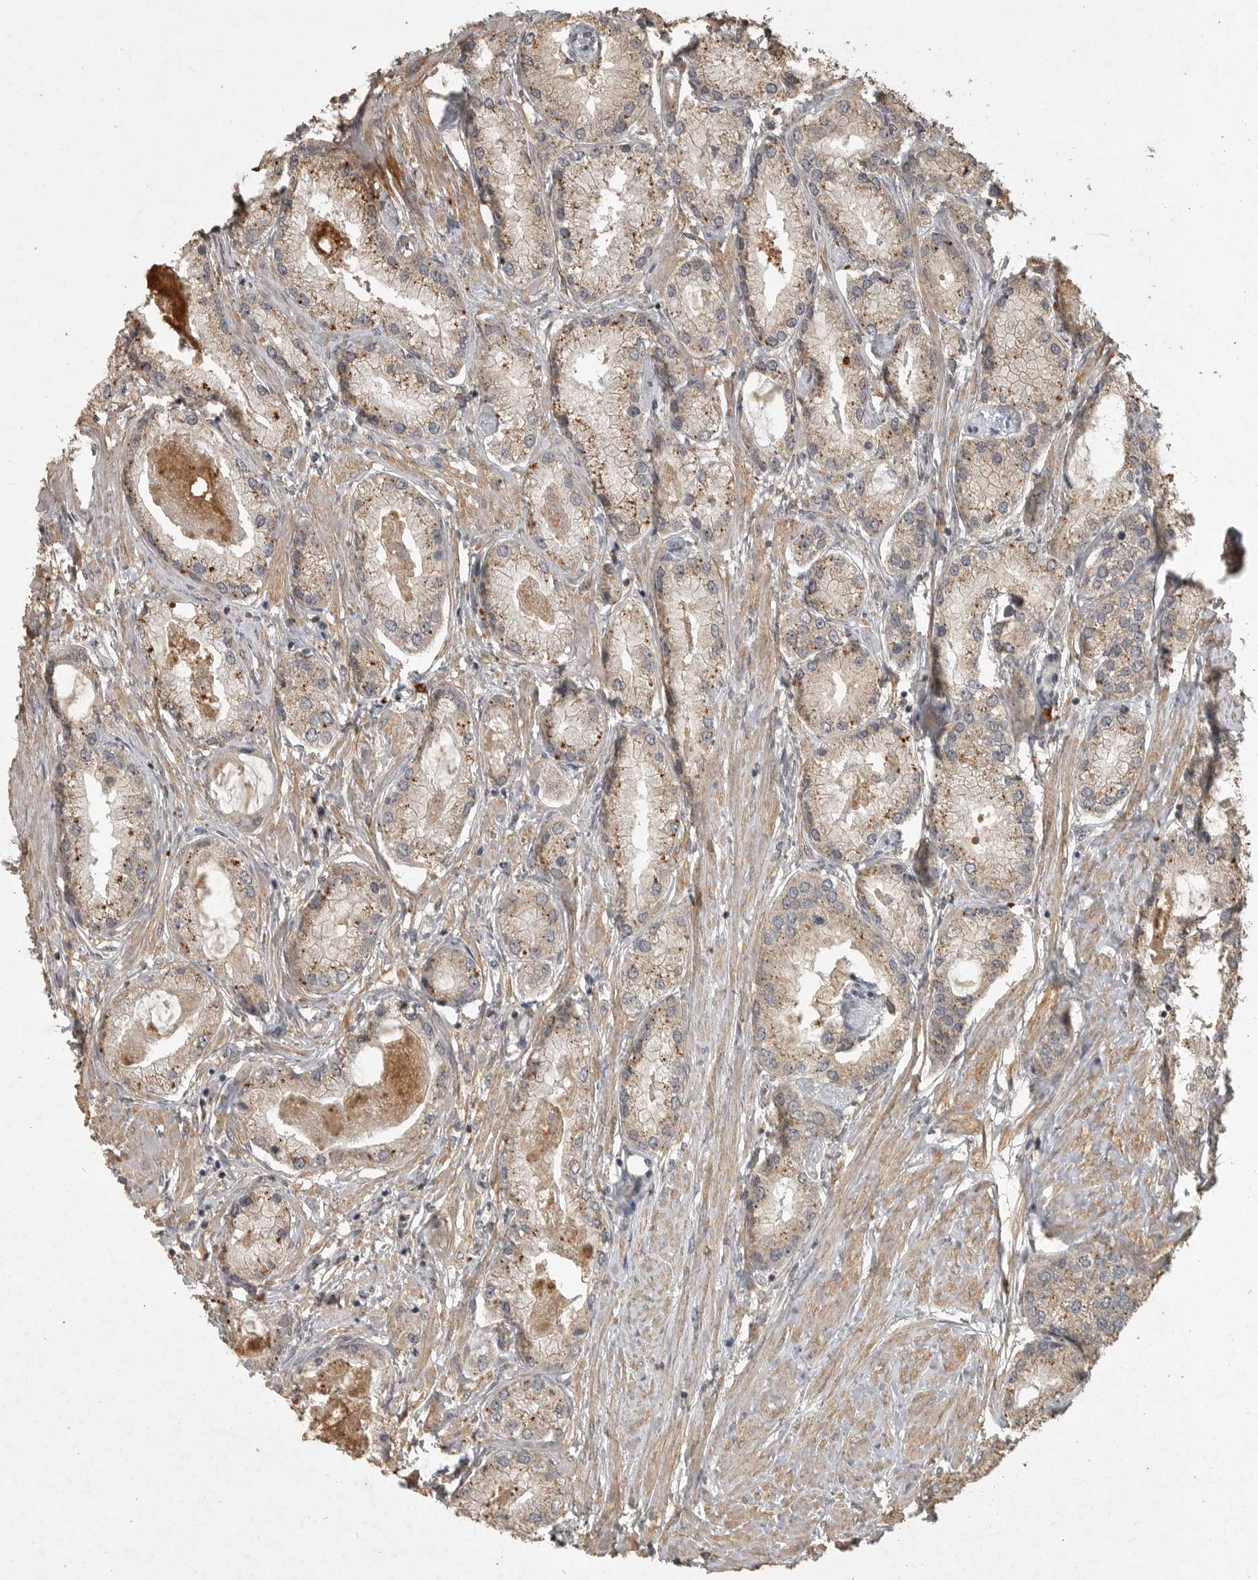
{"staining": {"intensity": "weak", "quantity": ">75%", "location": "cytoplasmic/membranous"}, "tissue": "prostate cancer", "cell_type": "Tumor cells", "image_type": "cancer", "snomed": [{"axis": "morphology", "description": "Adenocarcinoma, Low grade"}, {"axis": "topography", "description": "Prostate"}], "caption": "DAB (3,3'-diaminobenzidine) immunohistochemical staining of prostate cancer reveals weak cytoplasmic/membranous protein staining in about >75% of tumor cells. The protein is stained brown, and the nuclei are stained in blue (DAB IHC with brightfield microscopy, high magnification).", "gene": "ADAMTS4", "patient": {"sex": "male", "age": 62}}